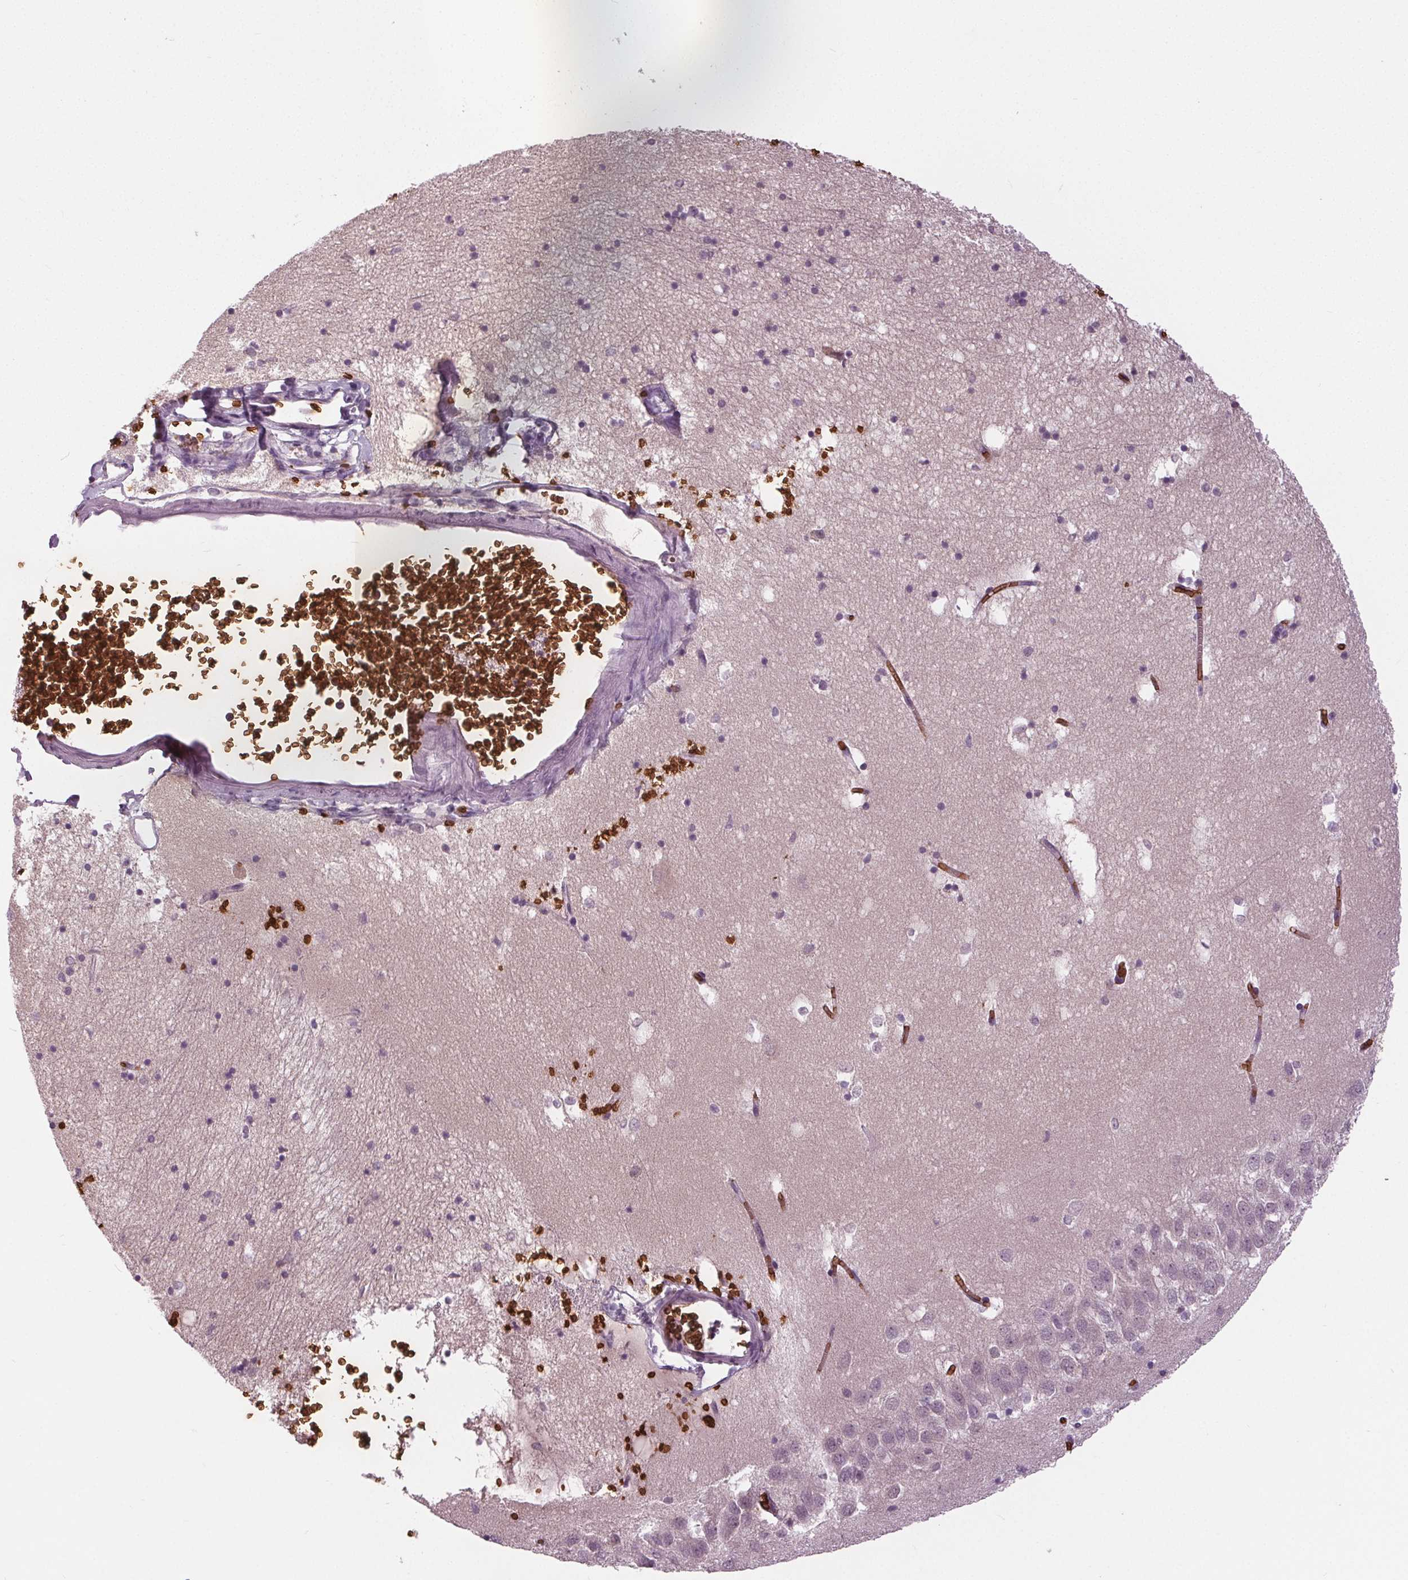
{"staining": {"intensity": "negative", "quantity": "none", "location": "none"}, "tissue": "hippocampus", "cell_type": "Glial cells", "image_type": "normal", "snomed": [{"axis": "morphology", "description": "Normal tissue, NOS"}, {"axis": "topography", "description": "Hippocampus"}], "caption": "This is an immunohistochemistry (IHC) image of normal human hippocampus. There is no expression in glial cells.", "gene": "SLC4A1", "patient": {"sex": "male", "age": 58}}